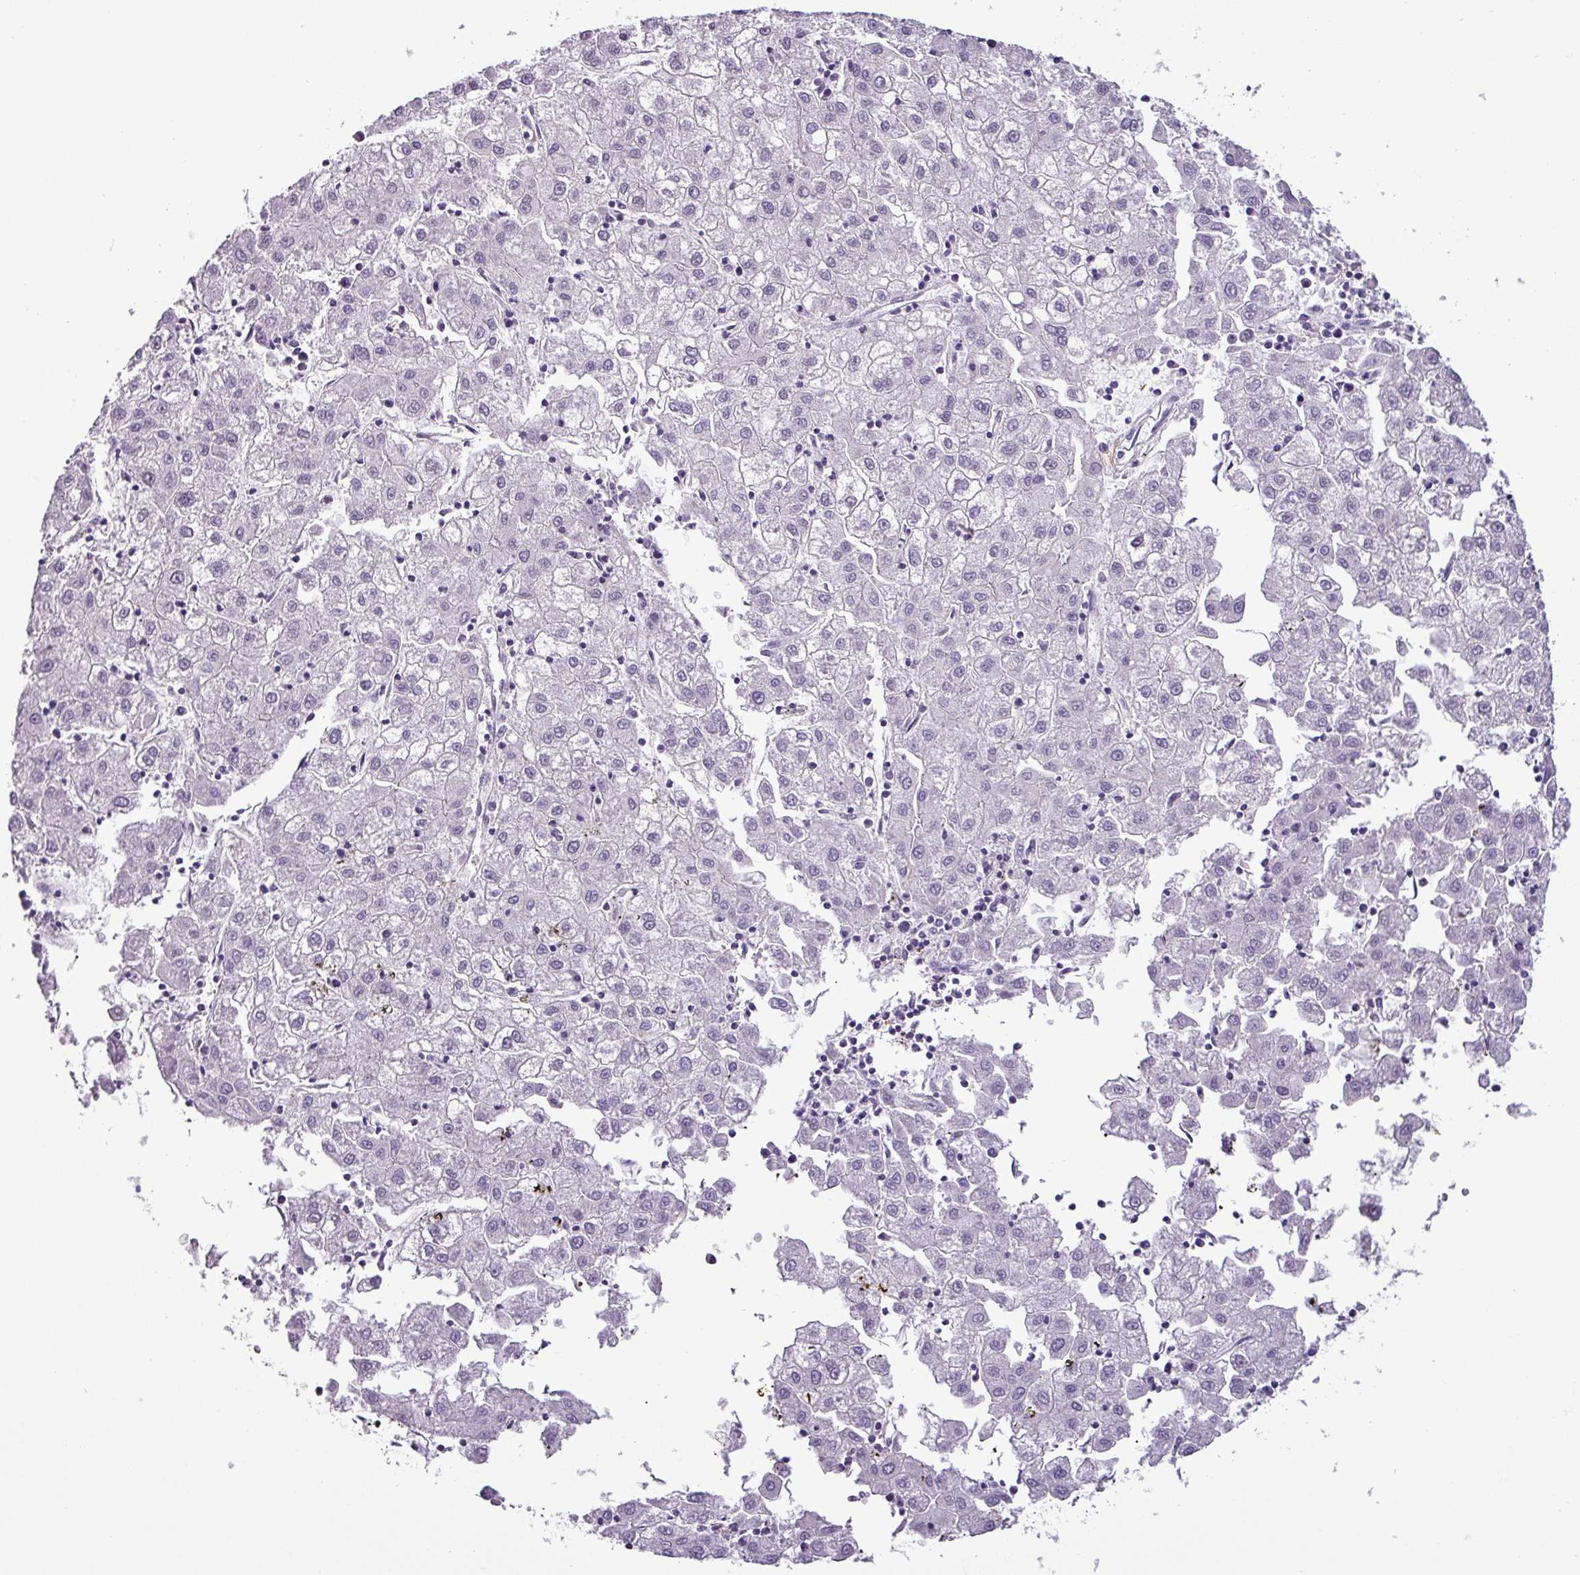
{"staining": {"intensity": "negative", "quantity": "none", "location": "none"}, "tissue": "liver cancer", "cell_type": "Tumor cells", "image_type": "cancer", "snomed": [{"axis": "morphology", "description": "Carcinoma, Hepatocellular, NOS"}, {"axis": "topography", "description": "Liver"}], "caption": "High power microscopy micrograph of an IHC histopathology image of liver cancer (hepatocellular carcinoma), revealing no significant positivity in tumor cells.", "gene": "NPFFR1", "patient": {"sex": "male", "age": 72}}